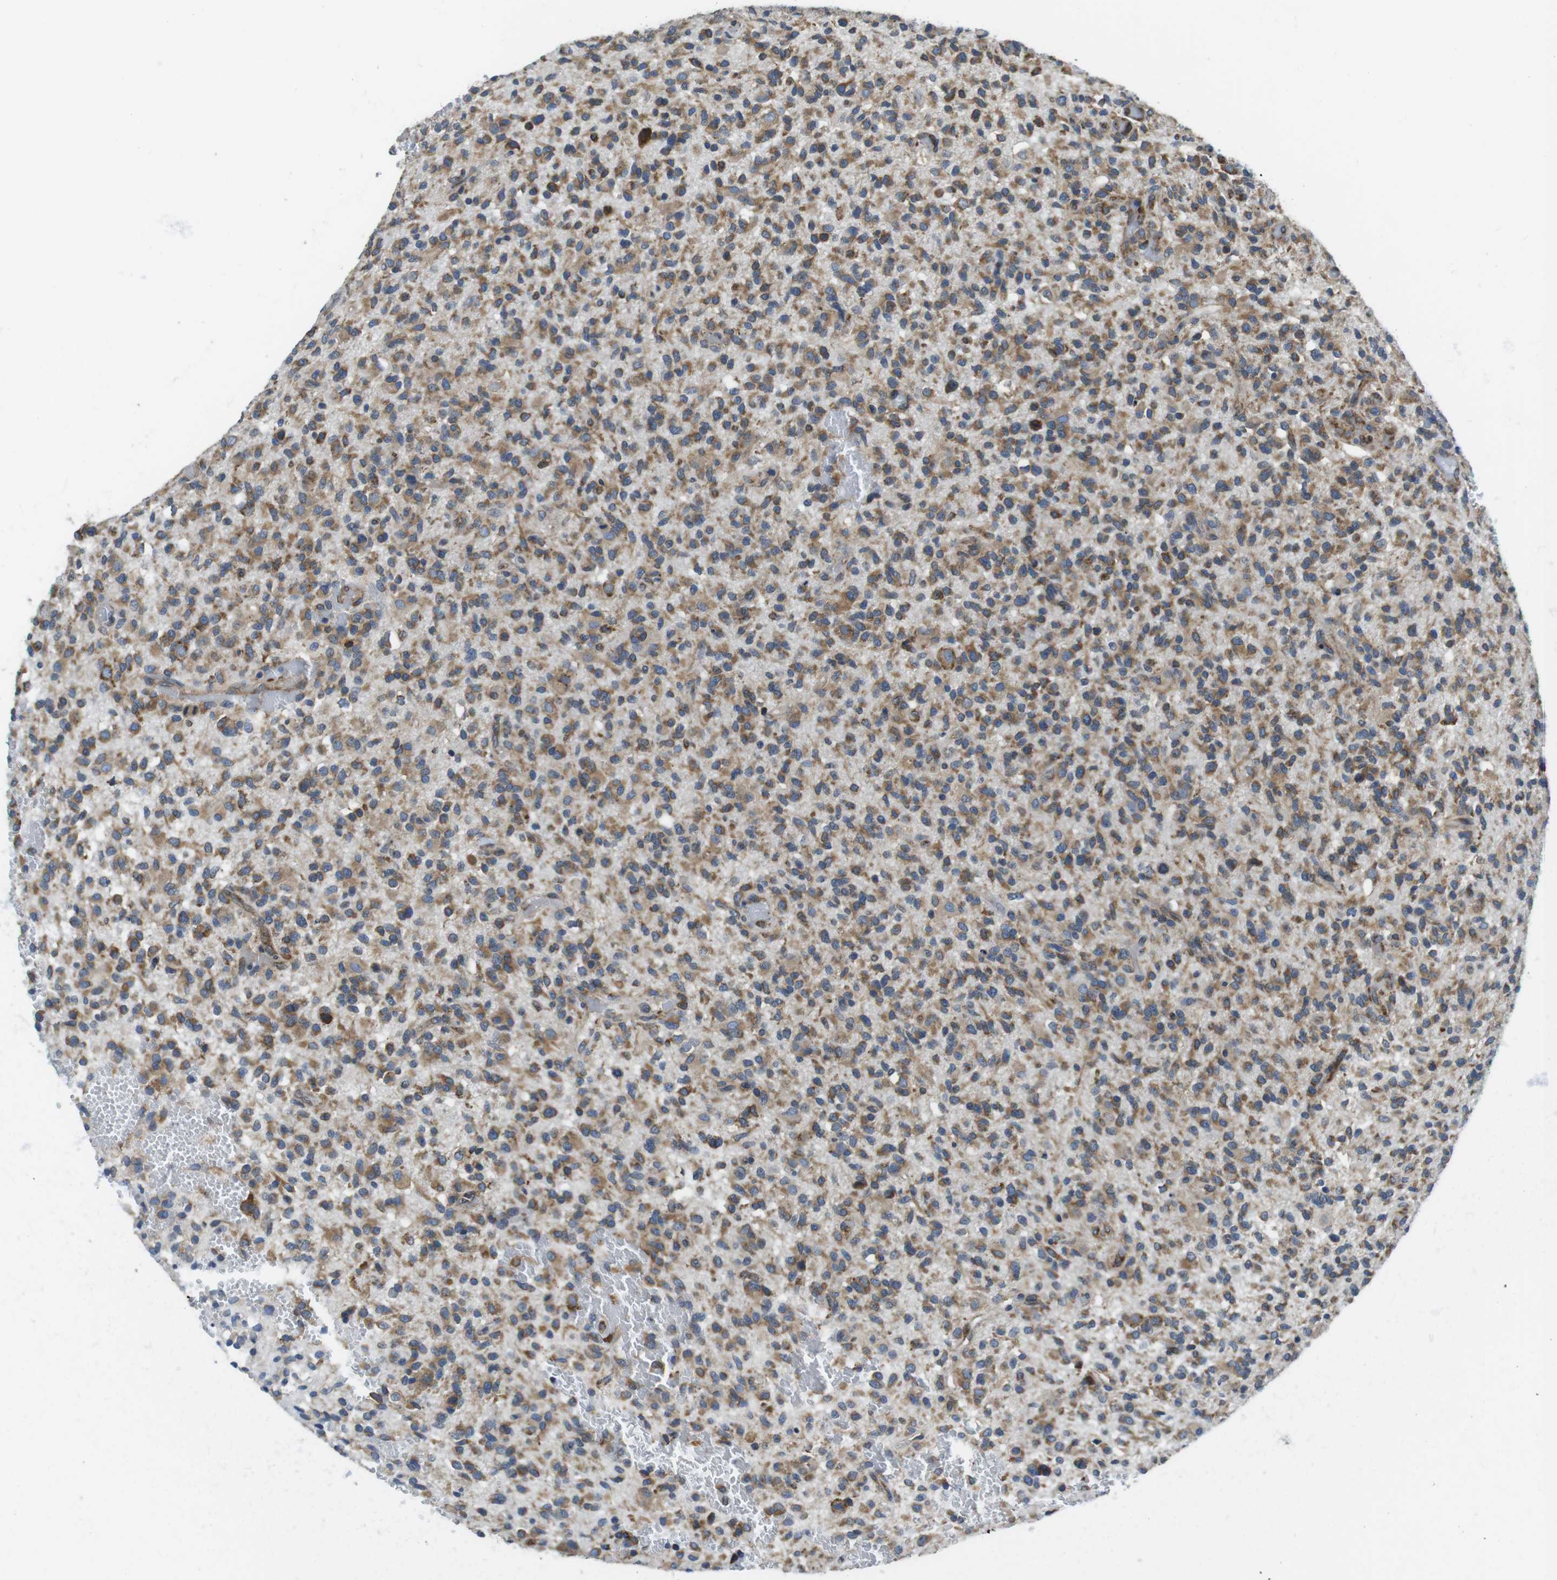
{"staining": {"intensity": "moderate", "quantity": ">75%", "location": "cytoplasmic/membranous"}, "tissue": "glioma", "cell_type": "Tumor cells", "image_type": "cancer", "snomed": [{"axis": "morphology", "description": "Glioma, malignant, High grade"}, {"axis": "topography", "description": "Brain"}], "caption": "A photomicrograph showing moderate cytoplasmic/membranous expression in approximately >75% of tumor cells in high-grade glioma (malignant), as visualized by brown immunohistochemical staining.", "gene": "UGGT1", "patient": {"sex": "male", "age": 71}}